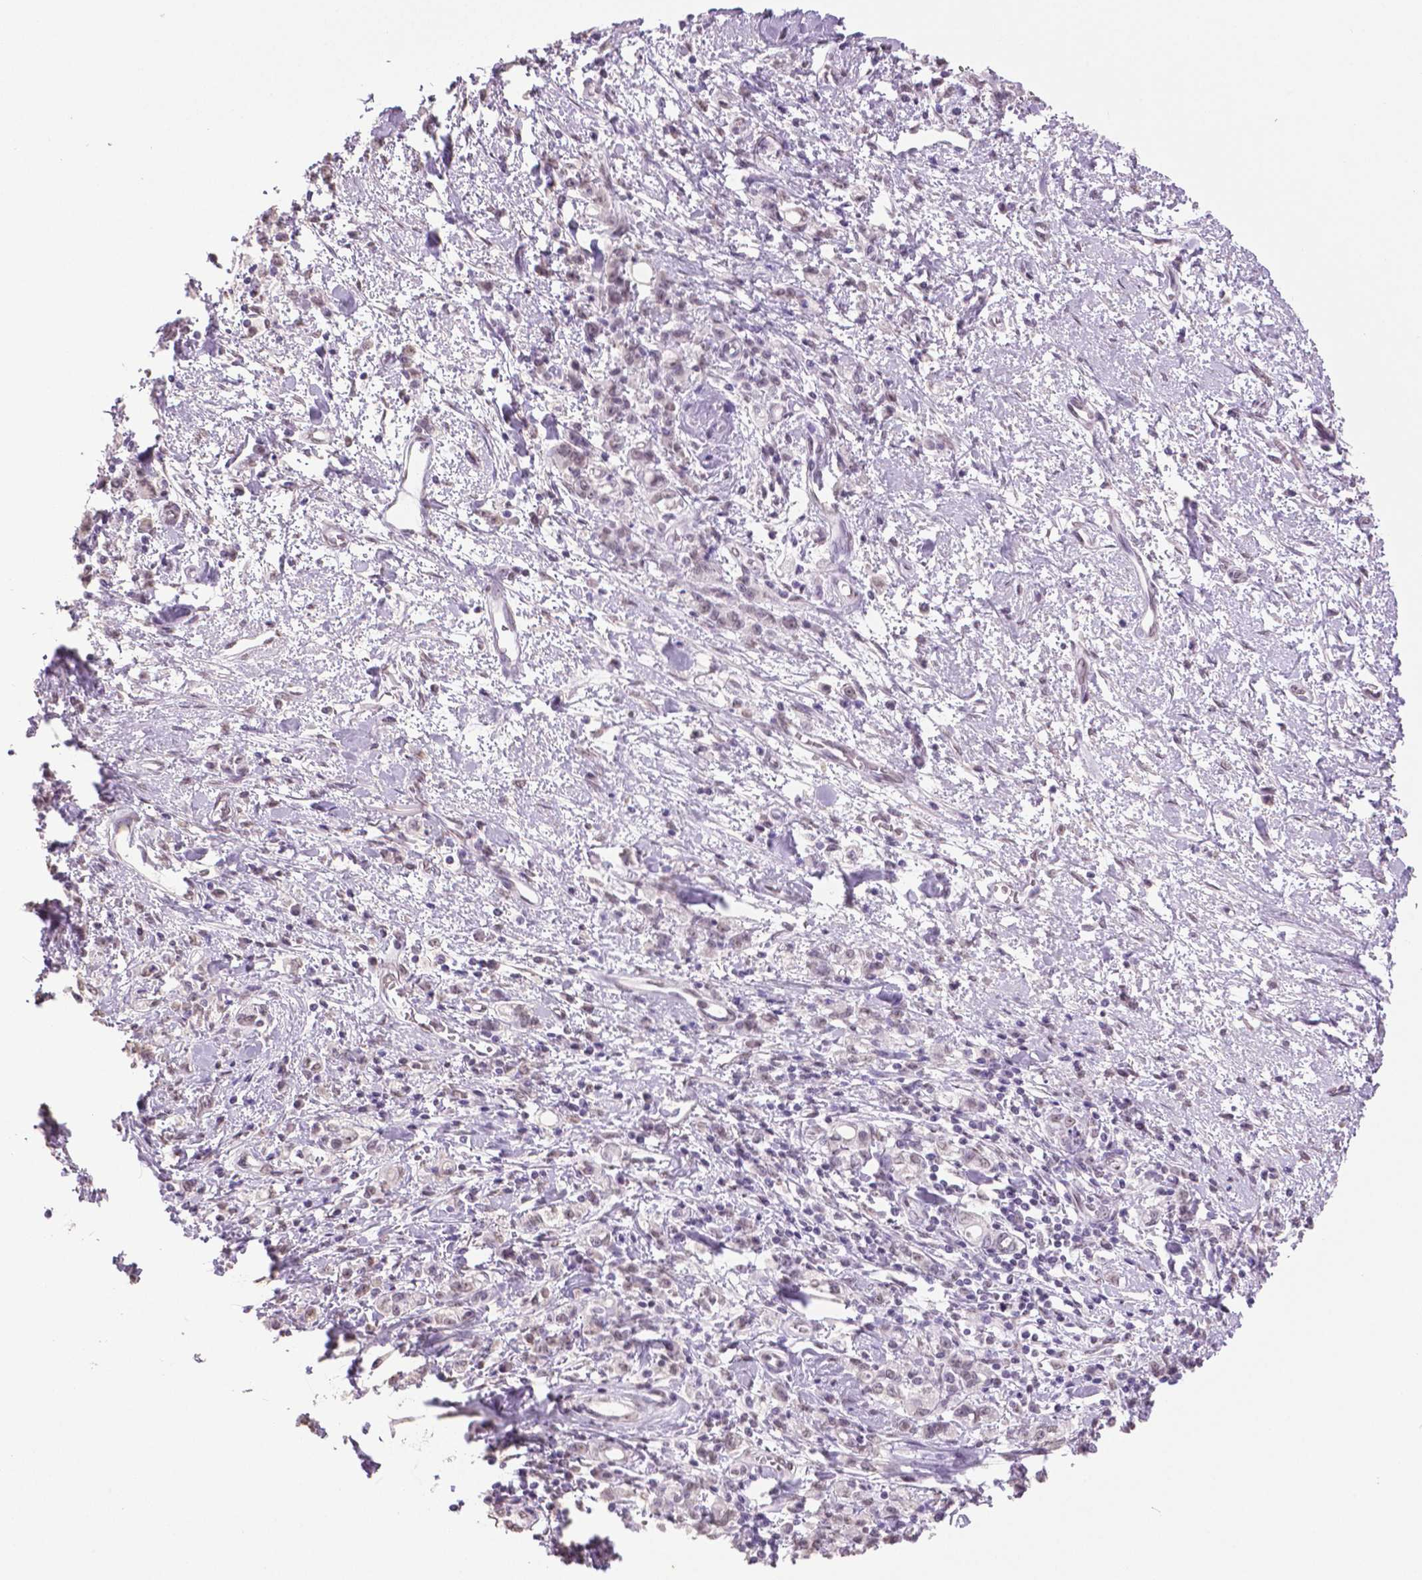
{"staining": {"intensity": "negative", "quantity": "none", "location": "none"}, "tissue": "stomach cancer", "cell_type": "Tumor cells", "image_type": "cancer", "snomed": [{"axis": "morphology", "description": "Adenocarcinoma, NOS"}, {"axis": "topography", "description": "Stomach"}], "caption": "IHC image of human stomach cancer stained for a protein (brown), which demonstrates no expression in tumor cells.", "gene": "IGF2BP1", "patient": {"sex": "male", "age": 77}}